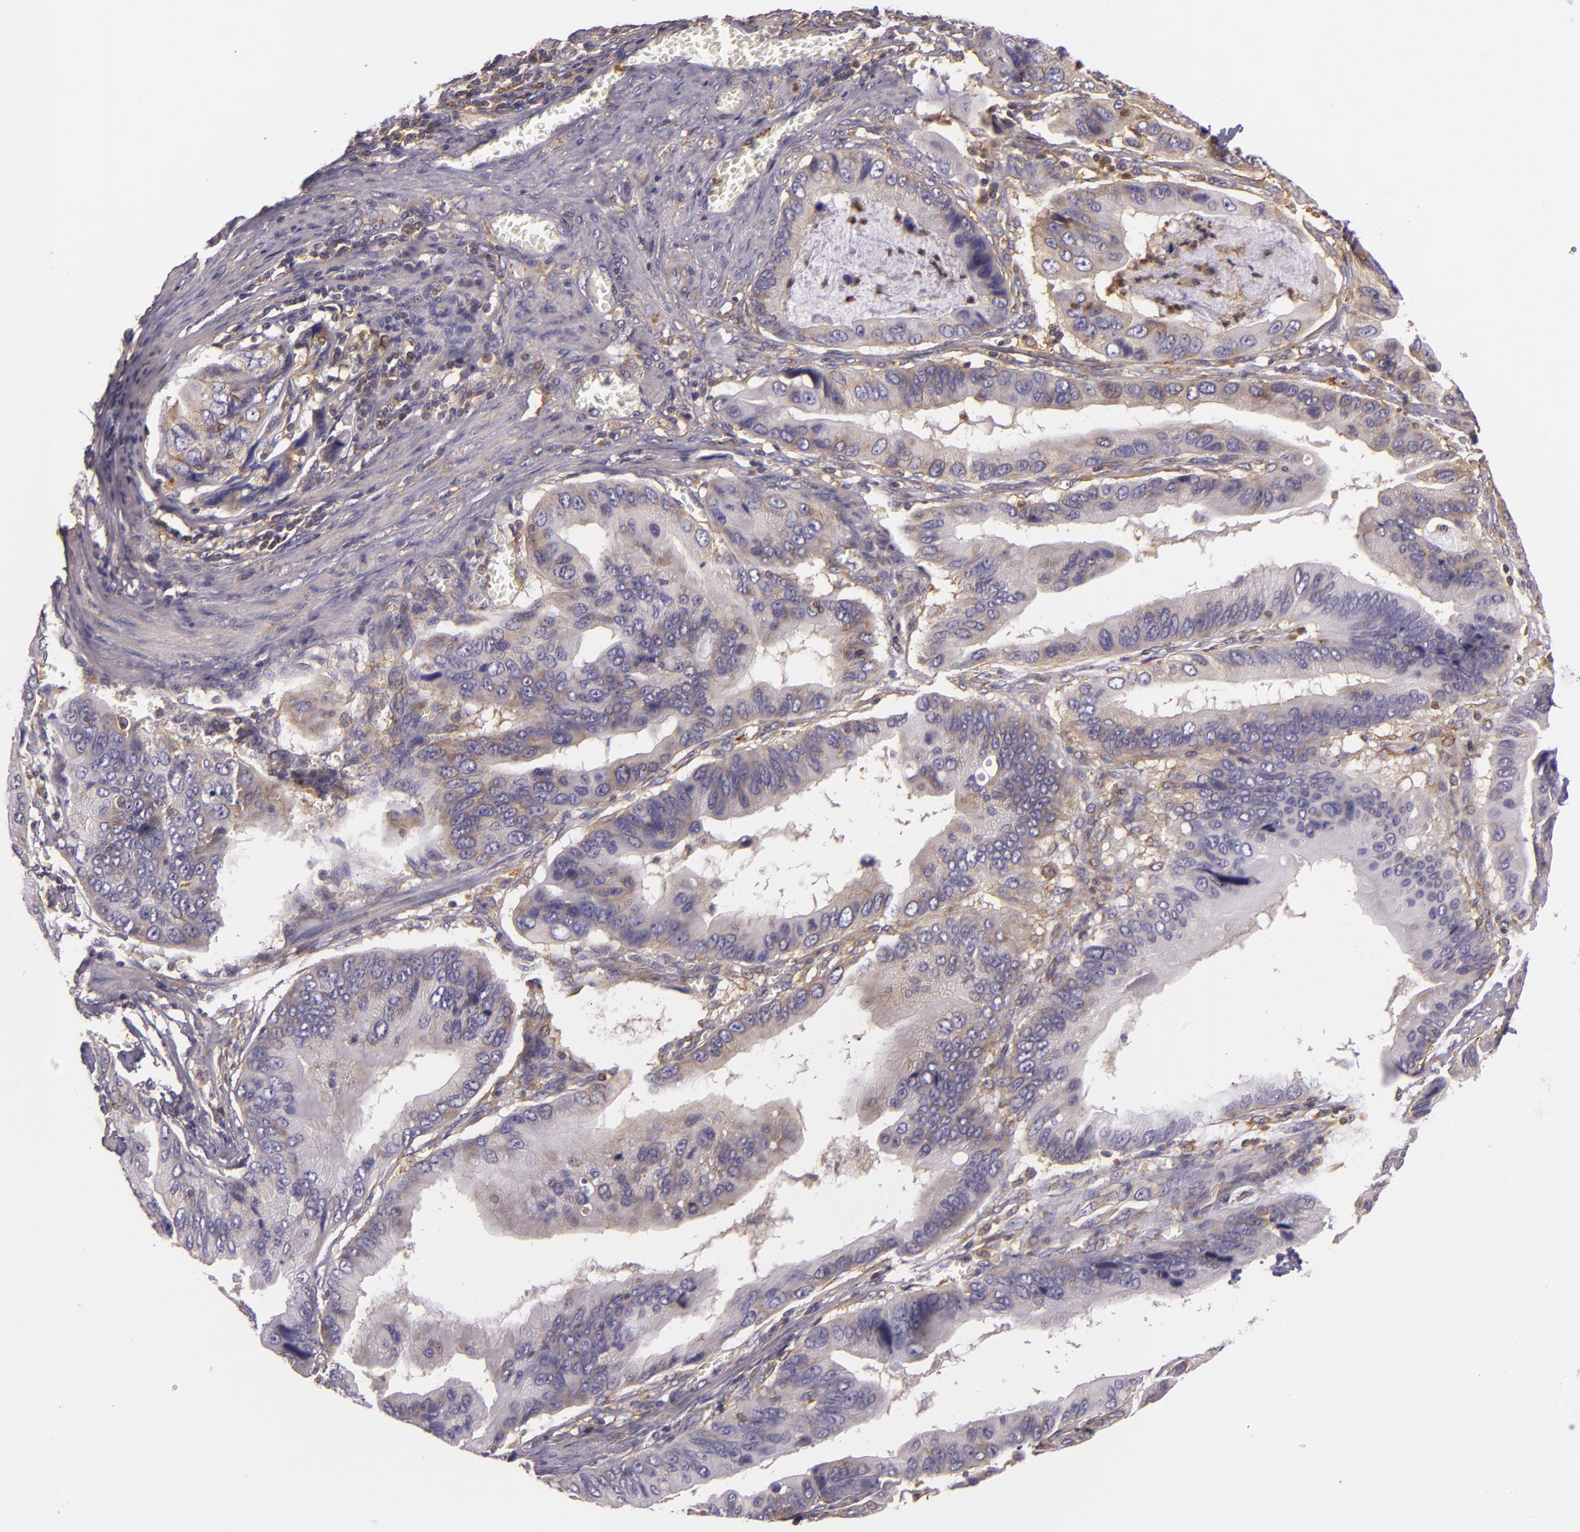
{"staining": {"intensity": "weak", "quantity": "25%-75%", "location": "cytoplasmic/membranous"}, "tissue": "stomach cancer", "cell_type": "Tumor cells", "image_type": "cancer", "snomed": [{"axis": "morphology", "description": "Adenocarcinoma, NOS"}, {"axis": "topography", "description": "Stomach, upper"}], "caption": "High-magnification brightfield microscopy of stomach cancer (adenocarcinoma) stained with DAB (brown) and counterstained with hematoxylin (blue). tumor cells exhibit weak cytoplasmic/membranous expression is seen in approximately25%-75% of cells.", "gene": "TLN1", "patient": {"sex": "male", "age": 80}}